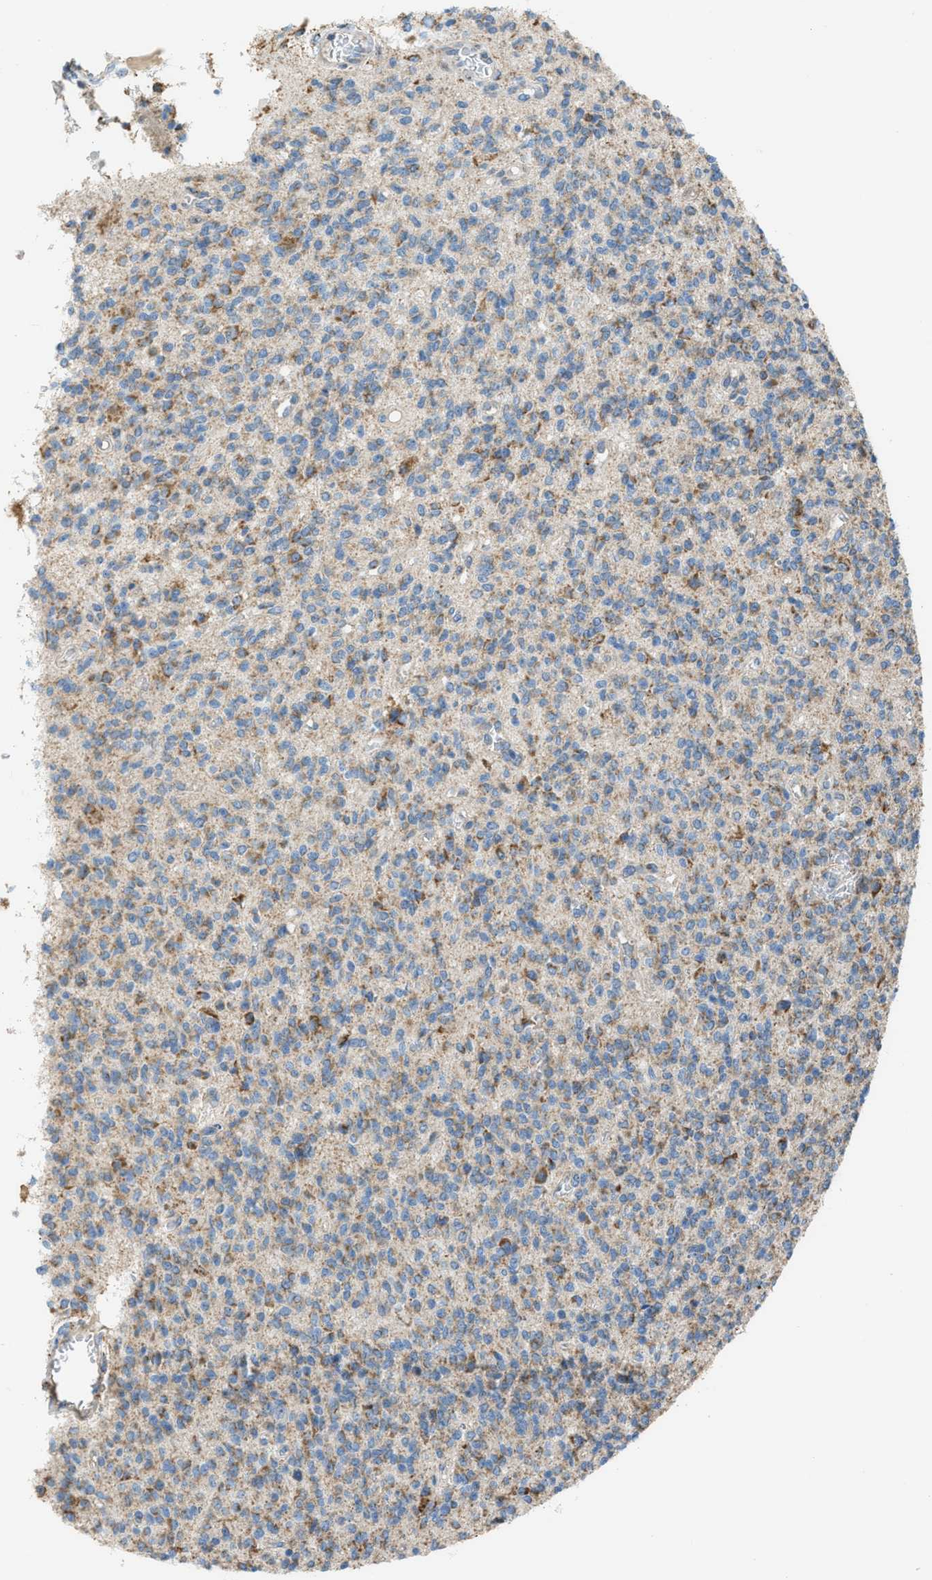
{"staining": {"intensity": "moderate", "quantity": ">75%", "location": "cytoplasmic/membranous"}, "tissue": "glioma", "cell_type": "Tumor cells", "image_type": "cancer", "snomed": [{"axis": "morphology", "description": "Glioma, malignant, High grade"}, {"axis": "topography", "description": "Brain"}], "caption": "Protein positivity by immunohistochemistry (IHC) exhibits moderate cytoplasmic/membranous staining in about >75% of tumor cells in glioma.", "gene": "SMIM20", "patient": {"sex": "male", "age": 34}}